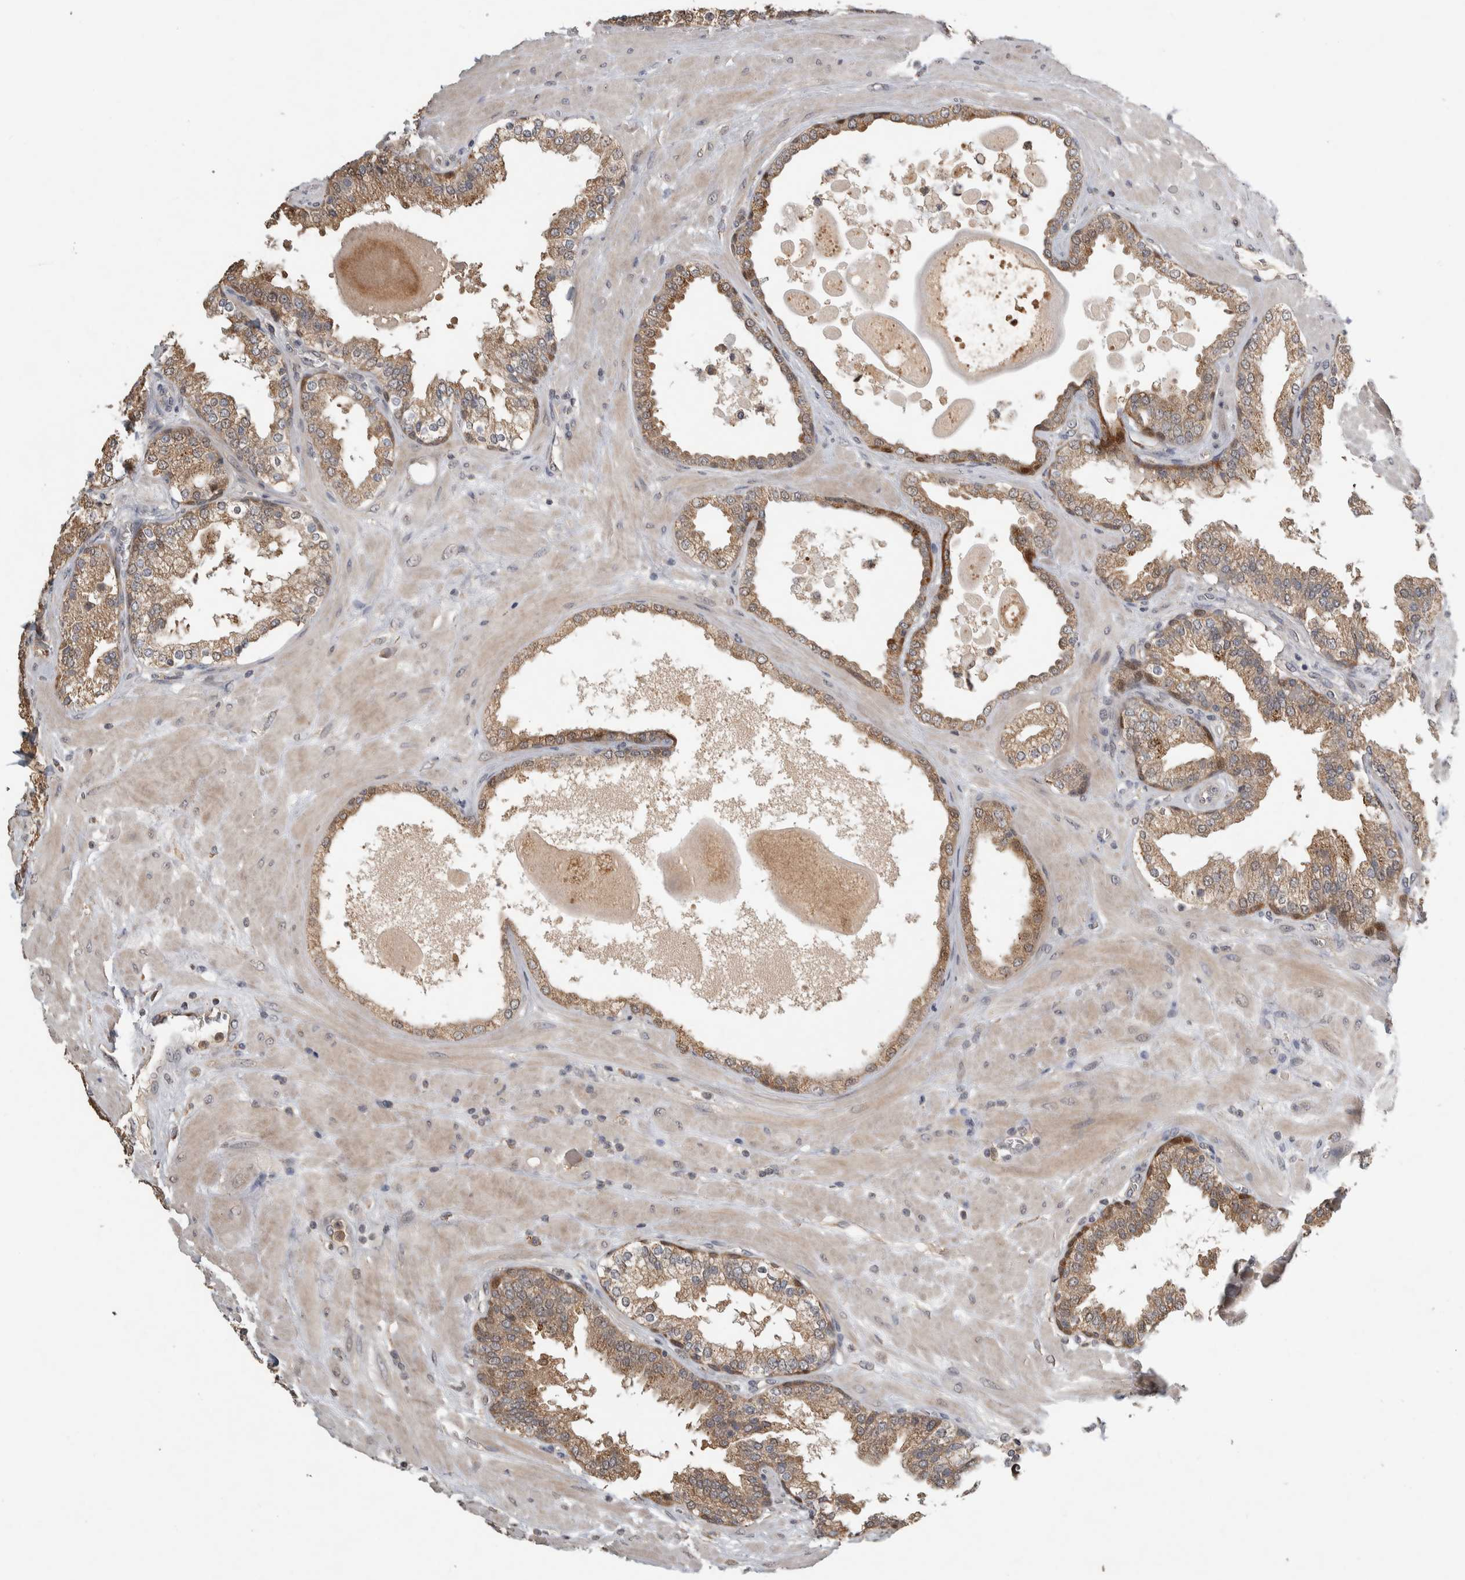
{"staining": {"intensity": "moderate", "quantity": ">75%", "location": "cytoplasmic/membranous"}, "tissue": "prostate", "cell_type": "Glandular cells", "image_type": "normal", "snomed": [{"axis": "morphology", "description": "Normal tissue, NOS"}, {"axis": "topography", "description": "Prostate"}], "caption": "IHC (DAB) staining of benign prostate exhibits moderate cytoplasmic/membranous protein staining in approximately >75% of glandular cells. (DAB IHC with brightfield microscopy, high magnification).", "gene": "EIF3H", "patient": {"sex": "male", "age": 51}}